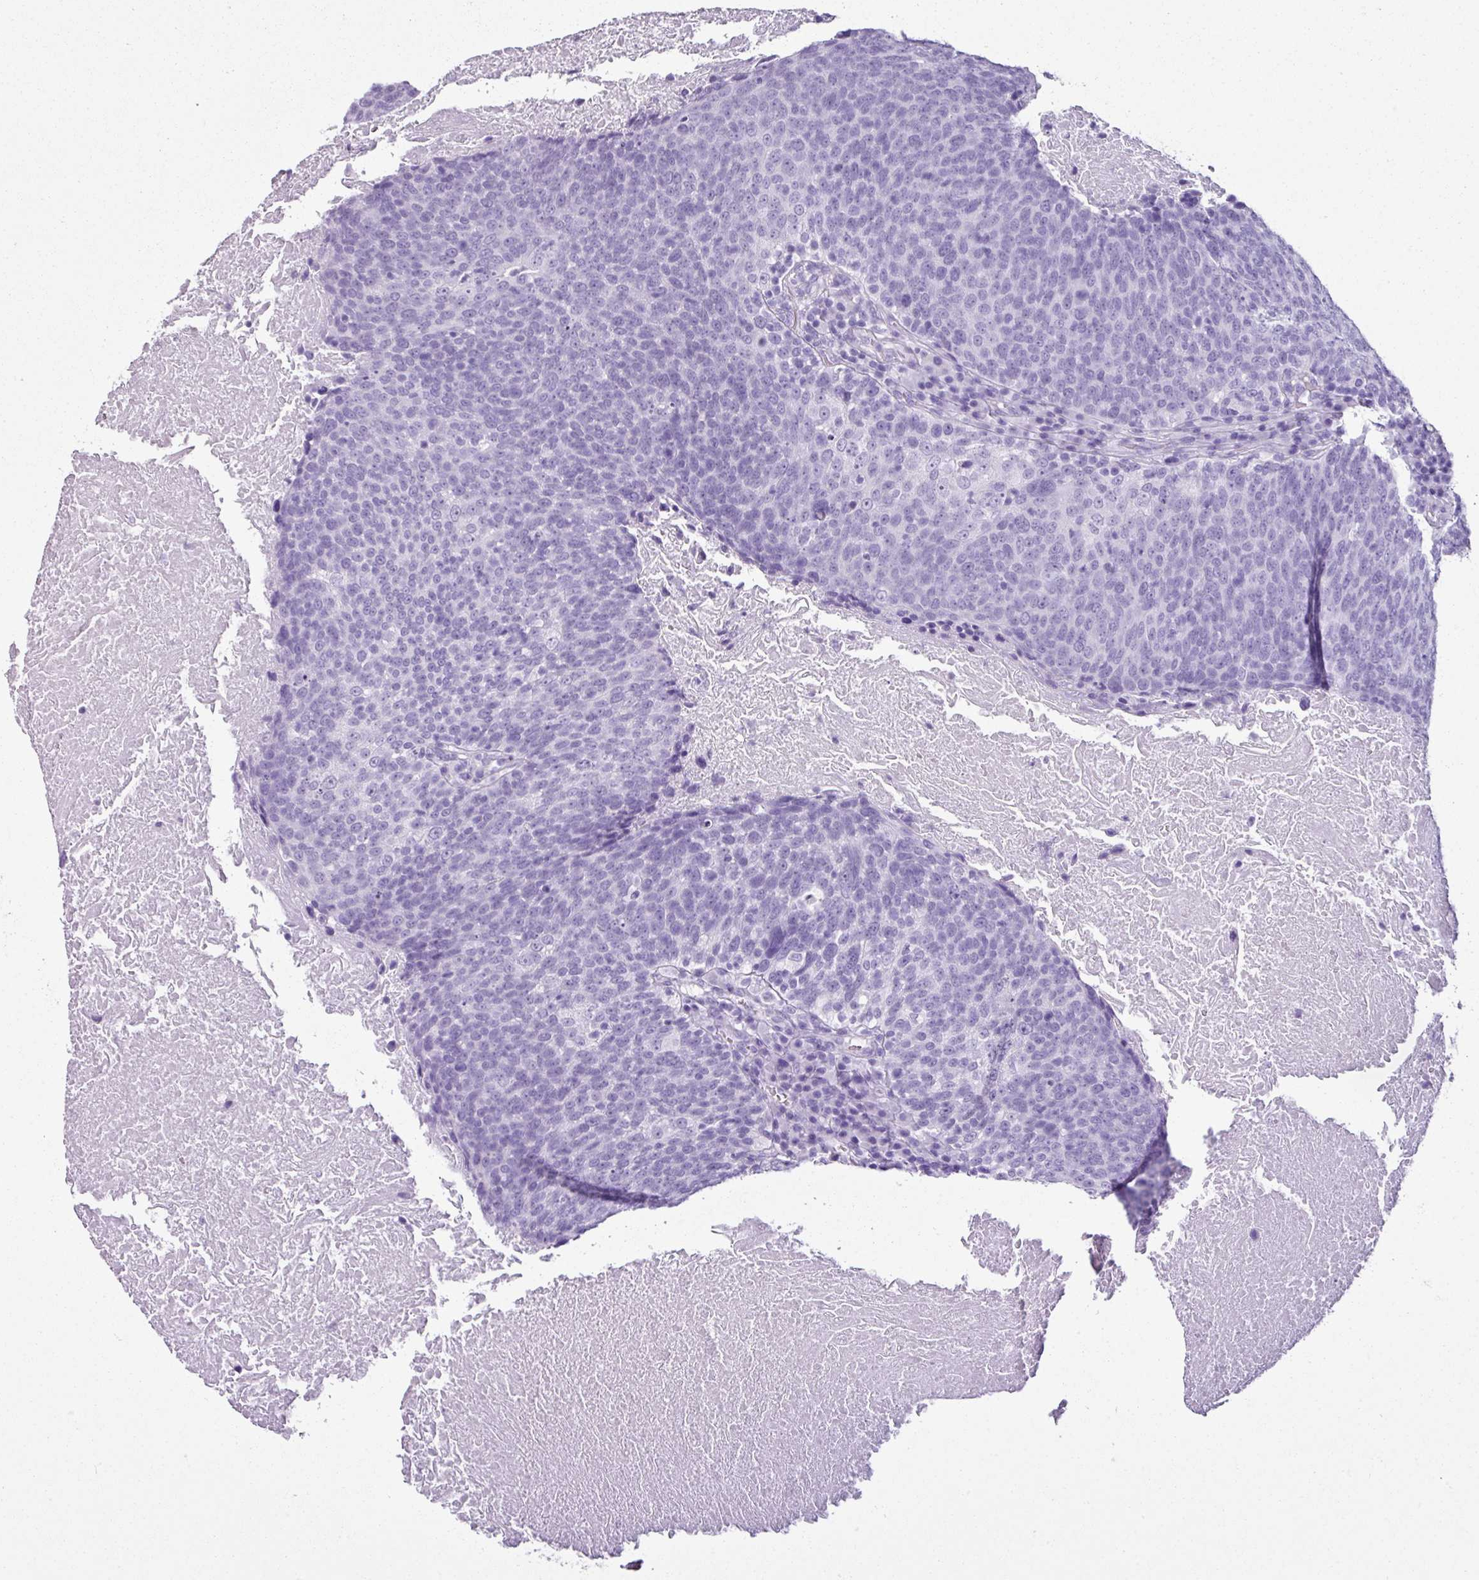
{"staining": {"intensity": "negative", "quantity": "none", "location": "none"}, "tissue": "head and neck cancer", "cell_type": "Tumor cells", "image_type": "cancer", "snomed": [{"axis": "morphology", "description": "Squamous cell carcinoma, NOS"}, {"axis": "morphology", "description": "Squamous cell carcinoma, metastatic, NOS"}, {"axis": "topography", "description": "Lymph node"}, {"axis": "topography", "description": "Head-Neck"}], "caption": "Head and neck squamous cell carcinoma was stained to show a protein in brown. There is no significant staining in tumor cells.", "gene": "SCT", "patient": {"sex": "male", "age": 62}}